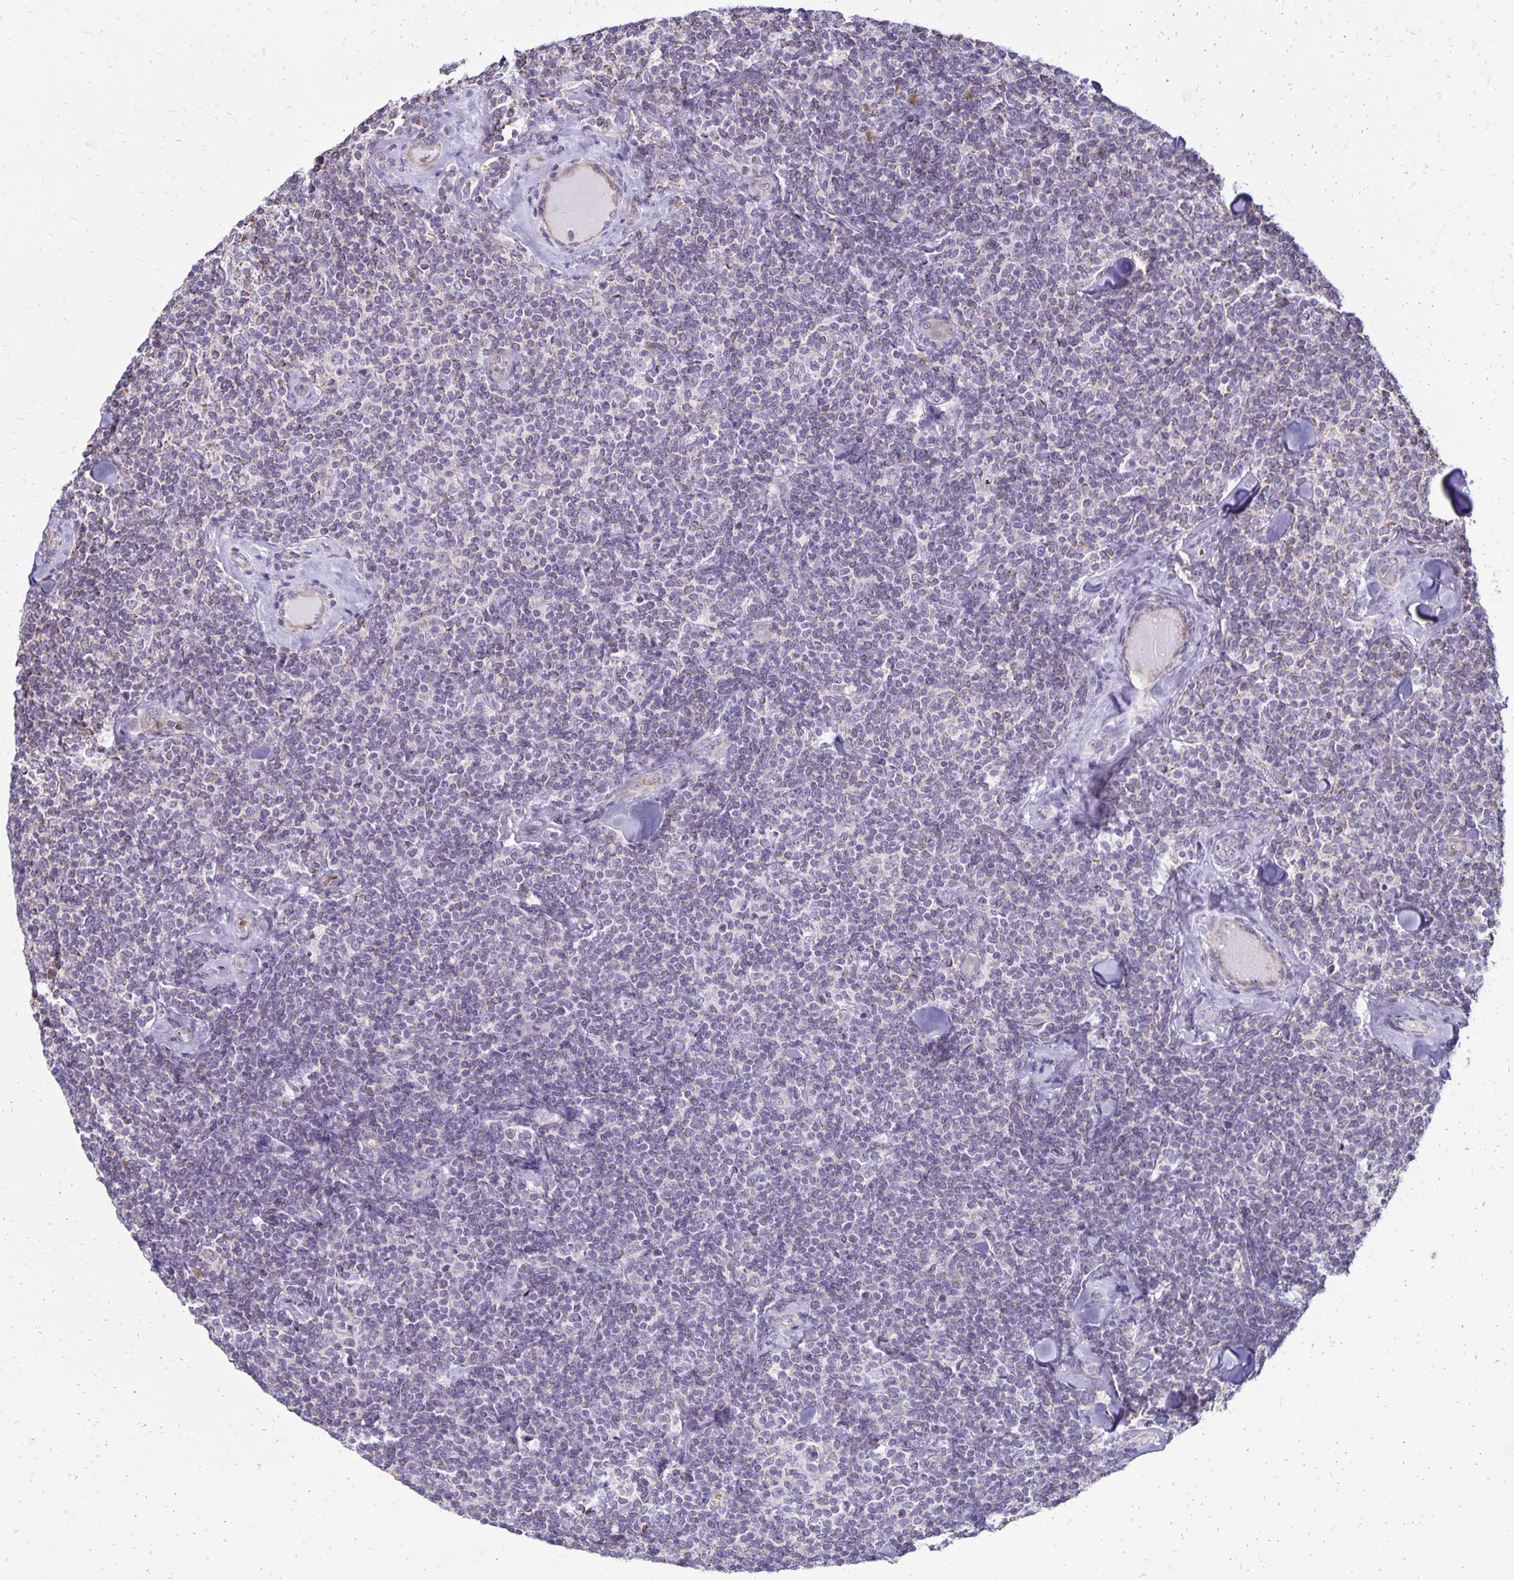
{"staining": {"intensity": "negative", "quantity": "none", "location": "none"}, "tissue": "lymphoma", "cell_type": "Tumor cells", "image_type": "cancer", "snomed": [{"axis": "morphology", "description": "Malignant lymphoma, non-Hodgkin's type, Low grade"}, {"axis": "topography", "description": "Lymph node"}], "caption": "Immunohistochemical staining of human lymphoma shows no significant staining in tumor cells.", "gene": "FN3K", "patient": {"sex": "female", "age": 56}}